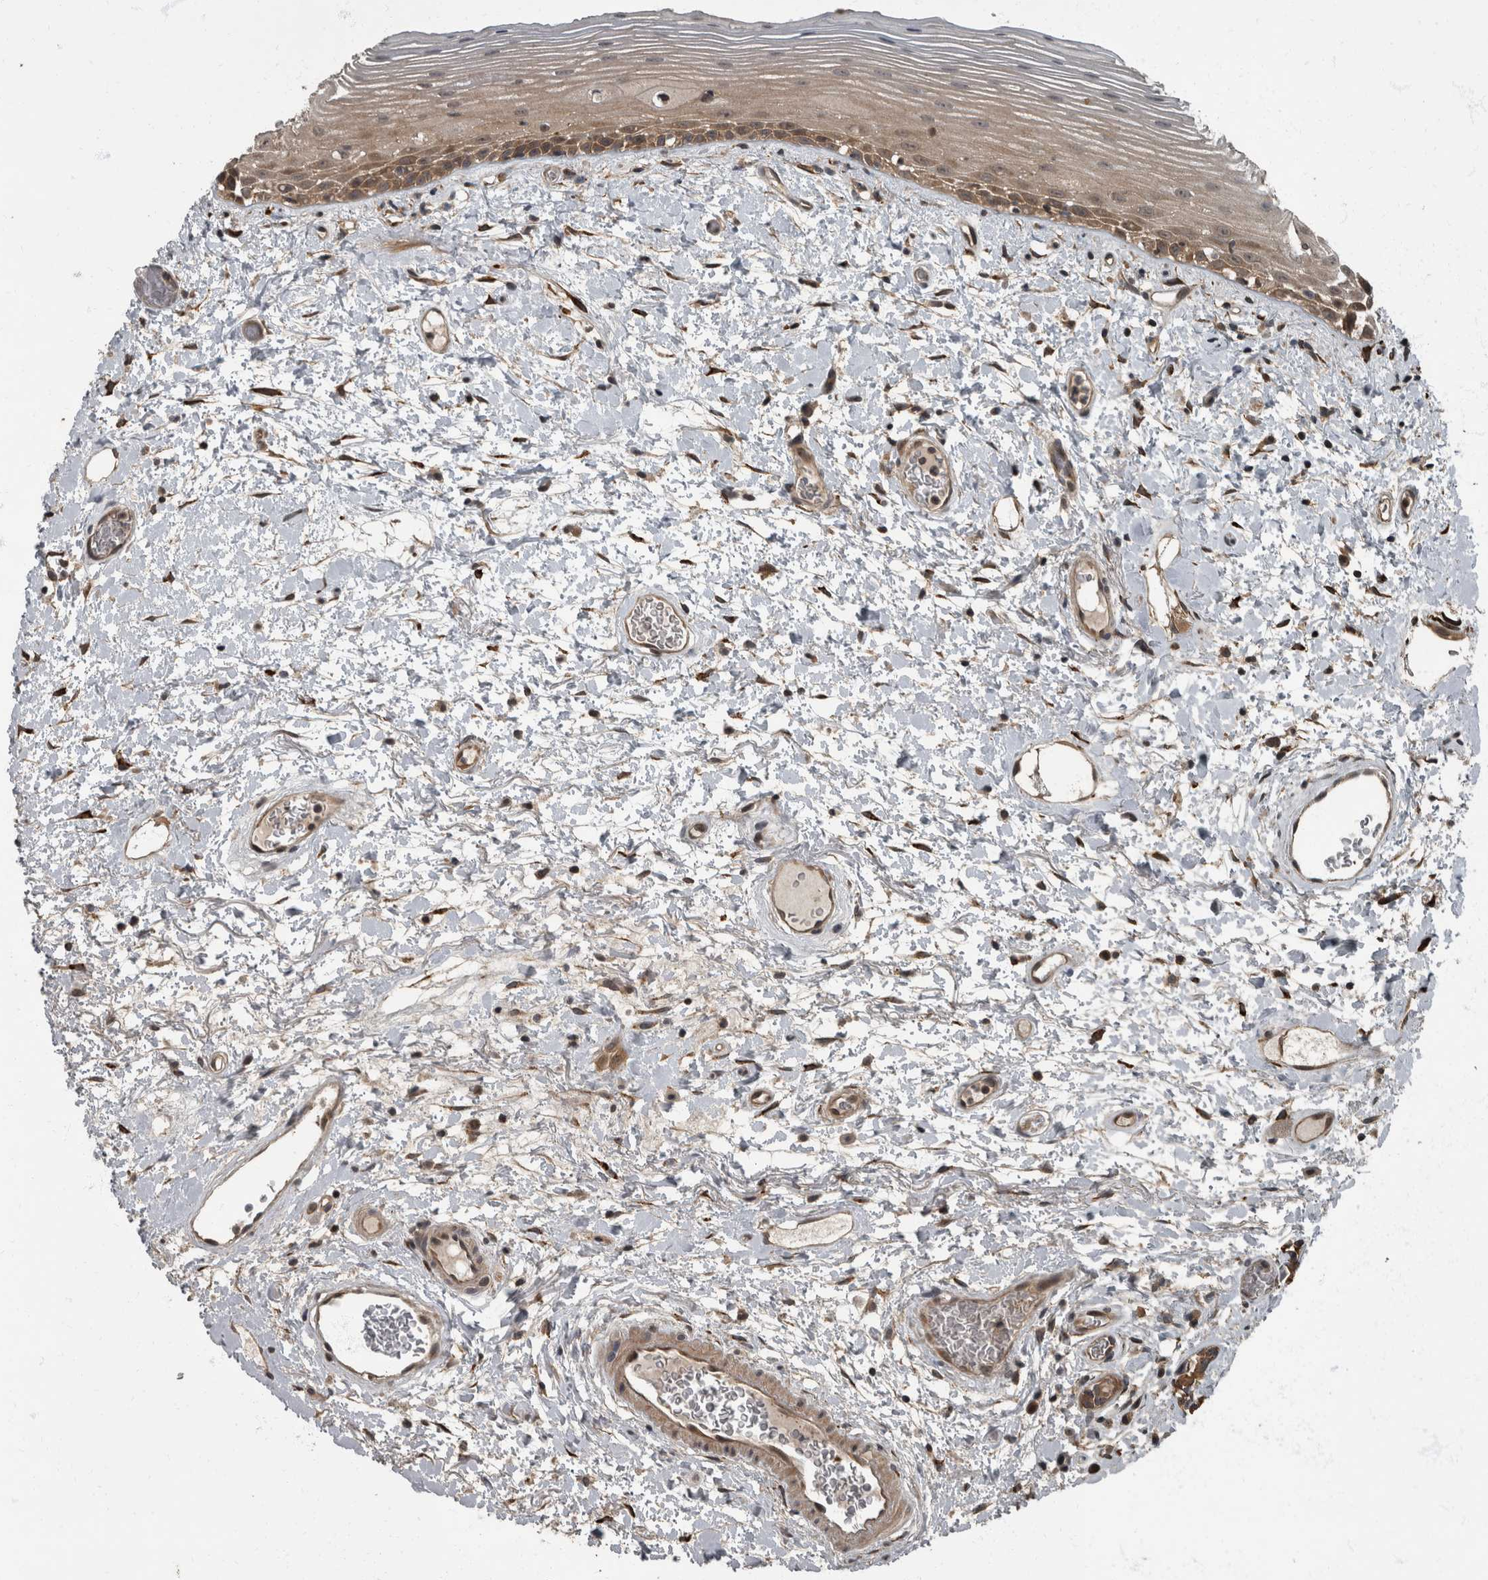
{"staining": {"intensity": "moderate", "quantity": ">75%", "location": "cytoplasmic/membranous"}, "tissue": "oral mucosa", "cell_type": "Squamous epithelial cells", "image_type": "normal", "snomed": [{"axis": "morphology", "description": "Normal tissue, NOS"}, {"axis": "topography", "description": "Oral tissue"}], "caption": "A micrograph of oral mucosa stained for a protein displays moderate cytoplasmic/membranous brown staining in squamous epithelial cells. (DAB (3,3'-diaminobenzidine) IHC, brown staining for protein, blue staining for nuclei).", "gene": "RABGGTB", "patient": {"sex": "female", "age": 76}}